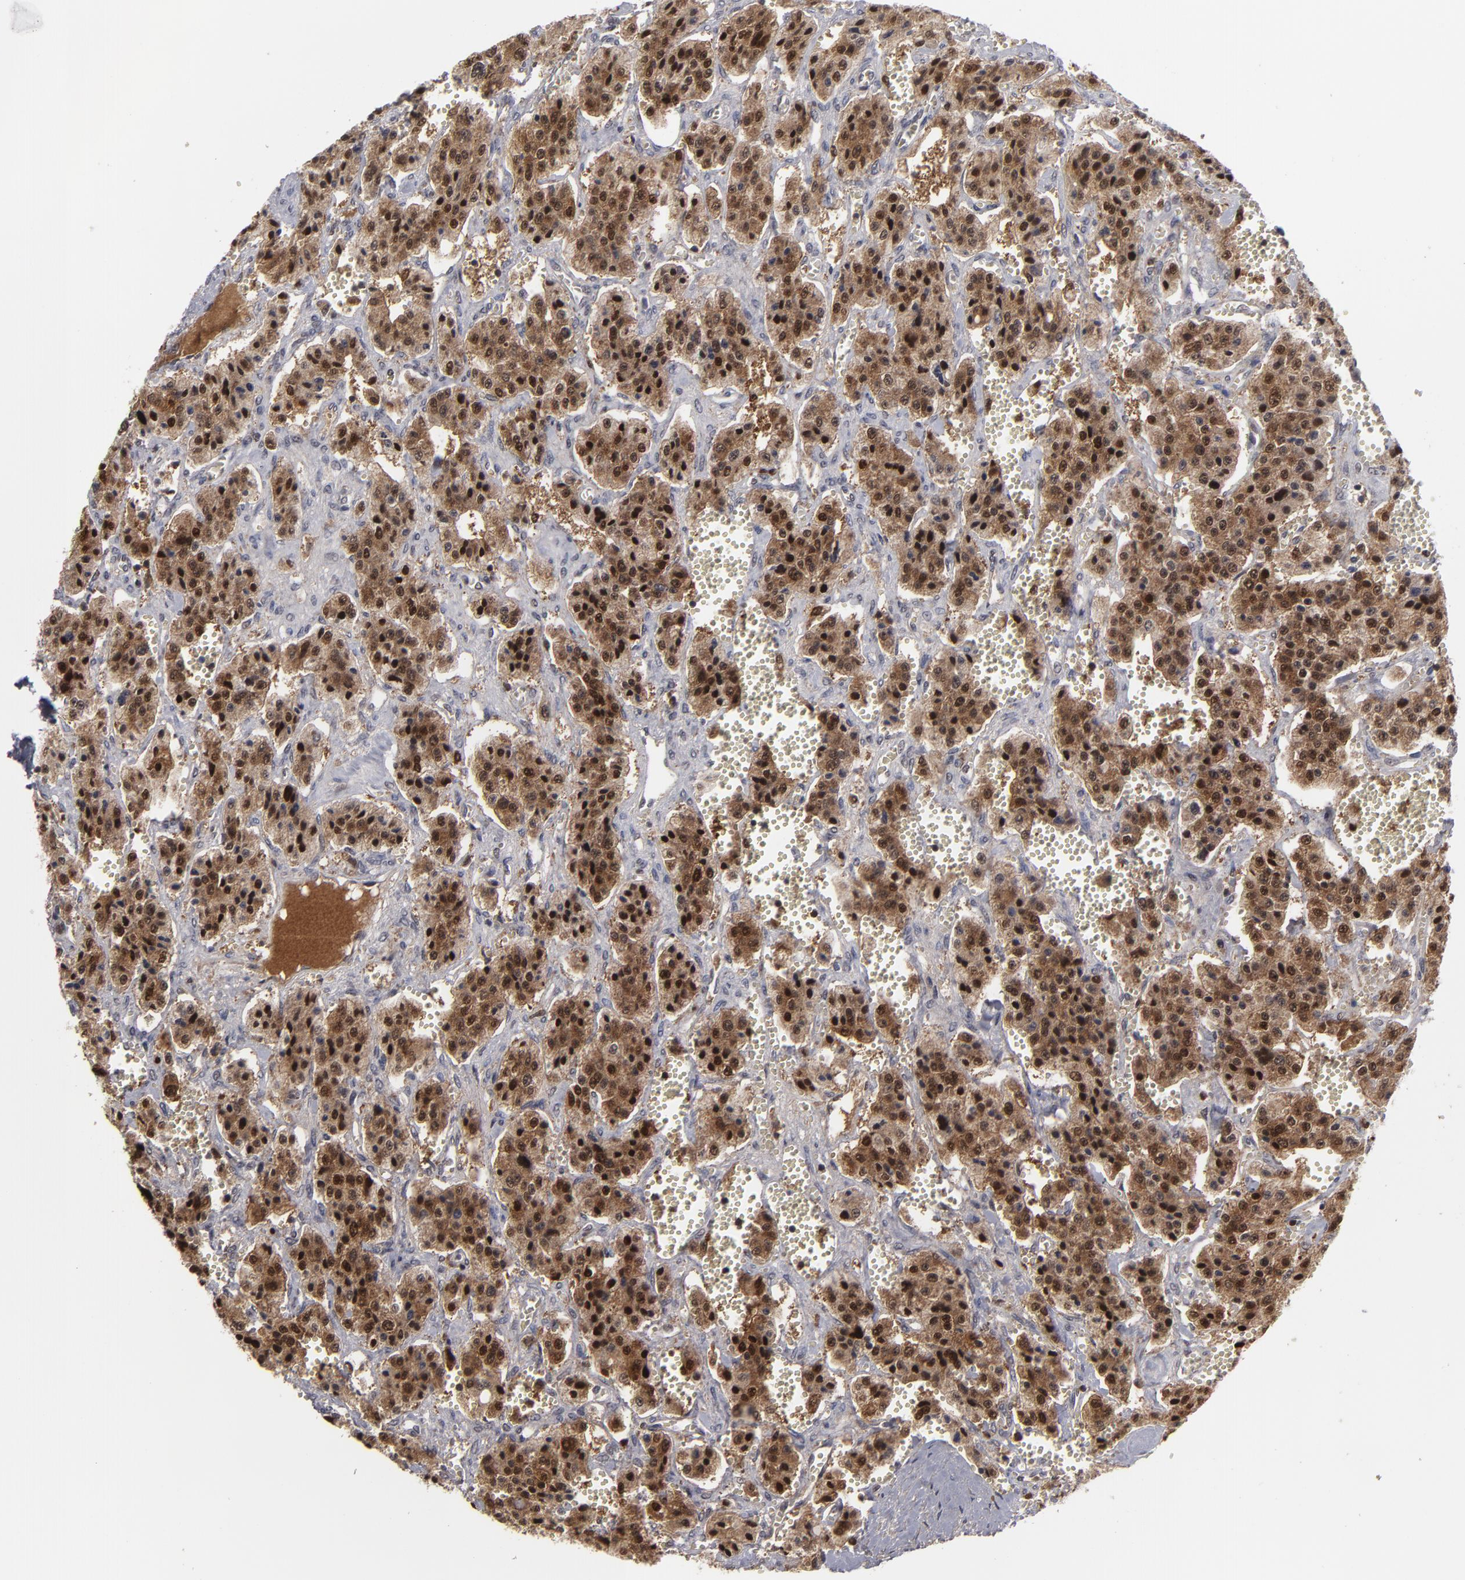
{"staining": {"intensity": "moderate", "quantity": ">75%", "location": "cytoplasmic/membranous,nuclear"}, "tissue": "carcinoid", "cell_type": "Tumor cells", "image_type": "cancer", "snomed": [{"axis": "morphology", "description": "Carcinoid, malignant, NOS"}, {"axis": "topography", "description": "Small intestine"}], "caption": "Immunohistochemistry (IHC) of carcinoid displays medium levels of moderate cytoplasmic/membranous and nuclear expression in about >75% of tumor cells.", "gene": "GSR", "patient": {"sex": "male", "age": 52}}